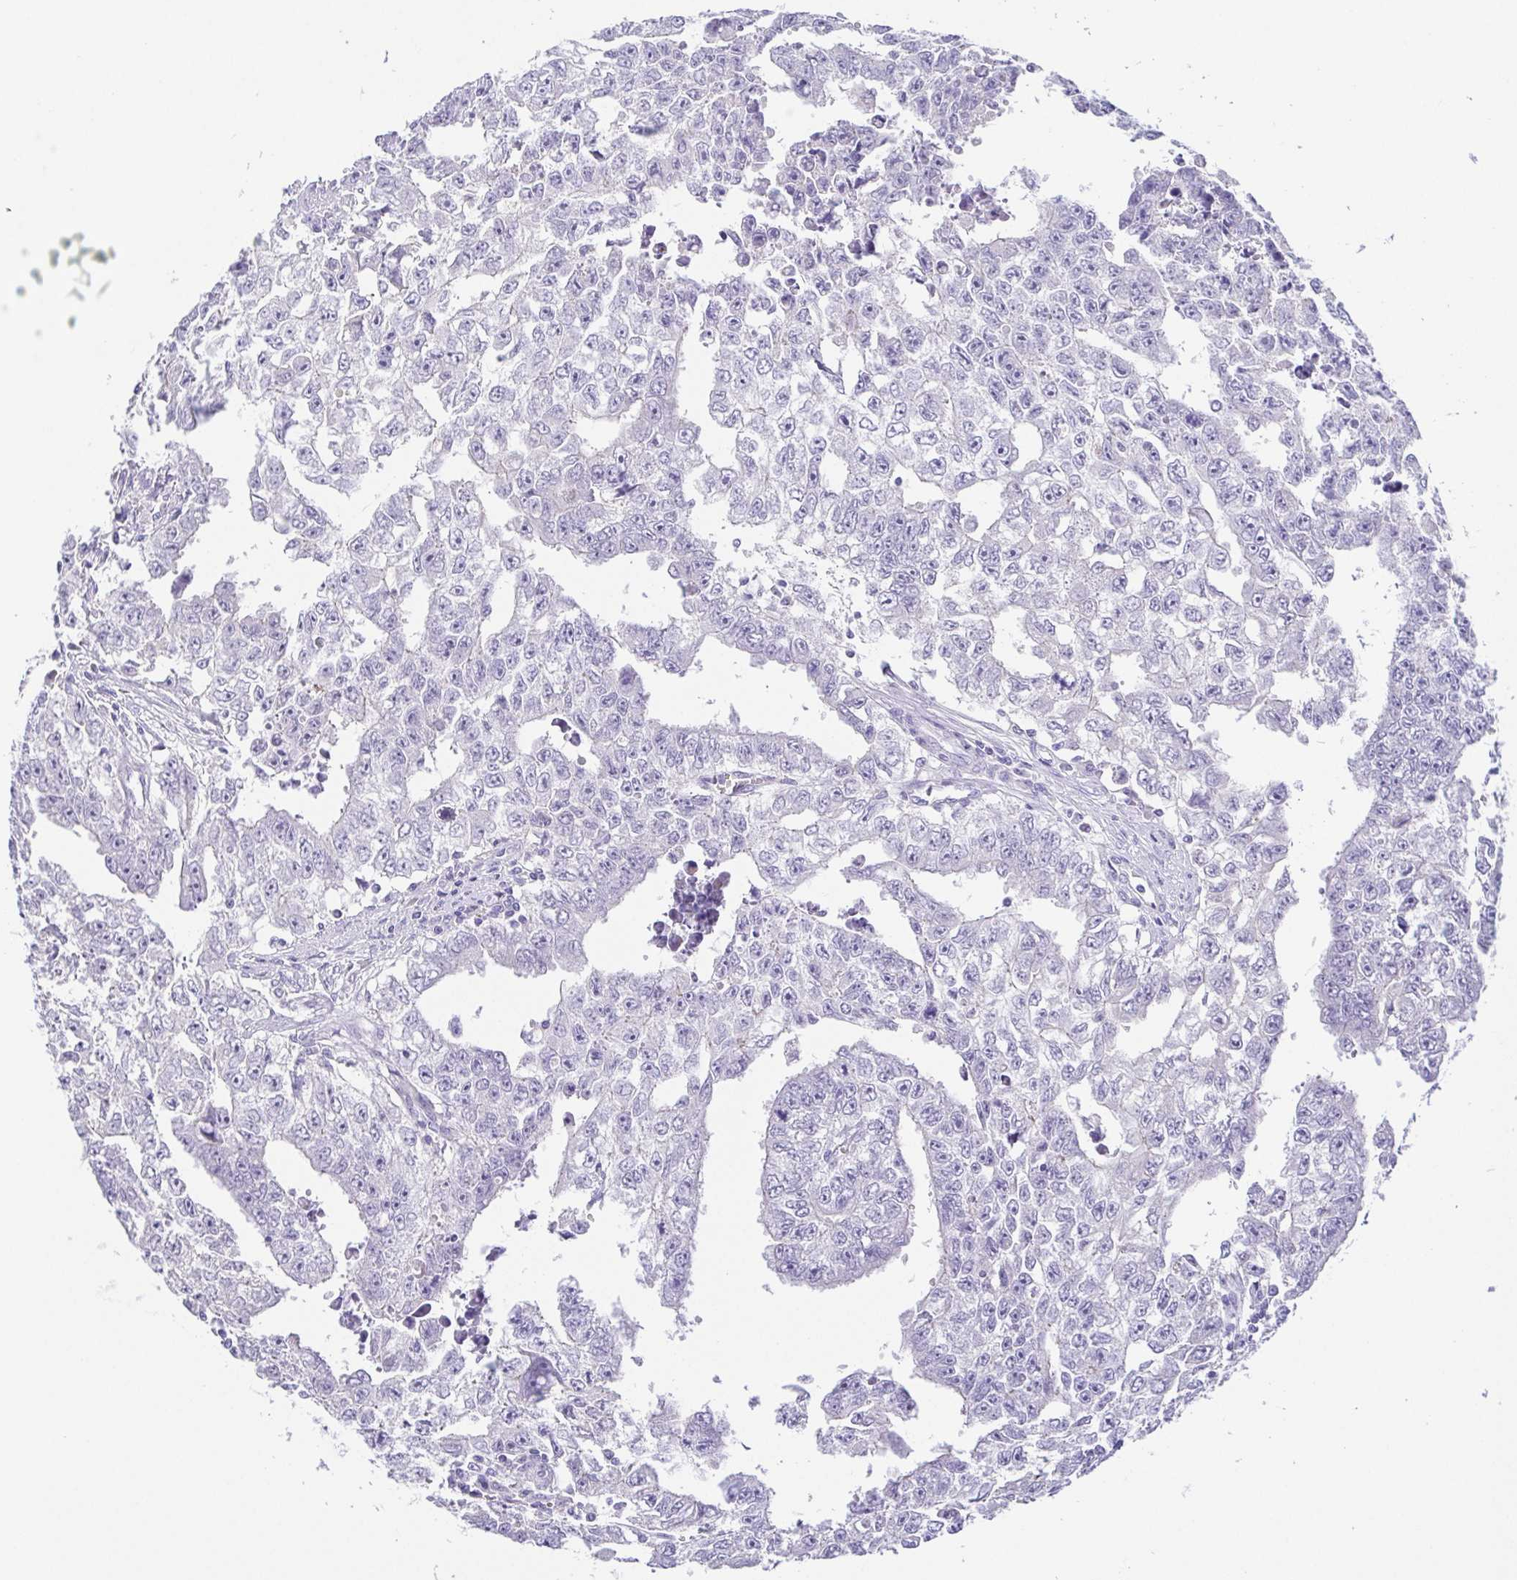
{"staining": {"intensity": "negative", "quantity": "none", "location": "none"}, "tissue": "testis cancer", "cell_type": "Tumor cells", "image_type": "cancer", "snomed": [{"axis": "morphology", "description": "Carcinoma, Embryonal, NOS"}, {"axis": "morphology", "description": "Teratoma, malignant, NOS"}, {"axis": "topography", "description": "Testis"}], "caption": "Immunohistochemical staining of testis cancer shows no significant positivity in tumor cells. Brightfield microscopy of immunohistochemistry (IHC) stained with DAB (brown) and hematoxylin (blue), captured at high magnification.", "gene": "HAPLN2", "patient": {"sex": "male", "age": 24}}